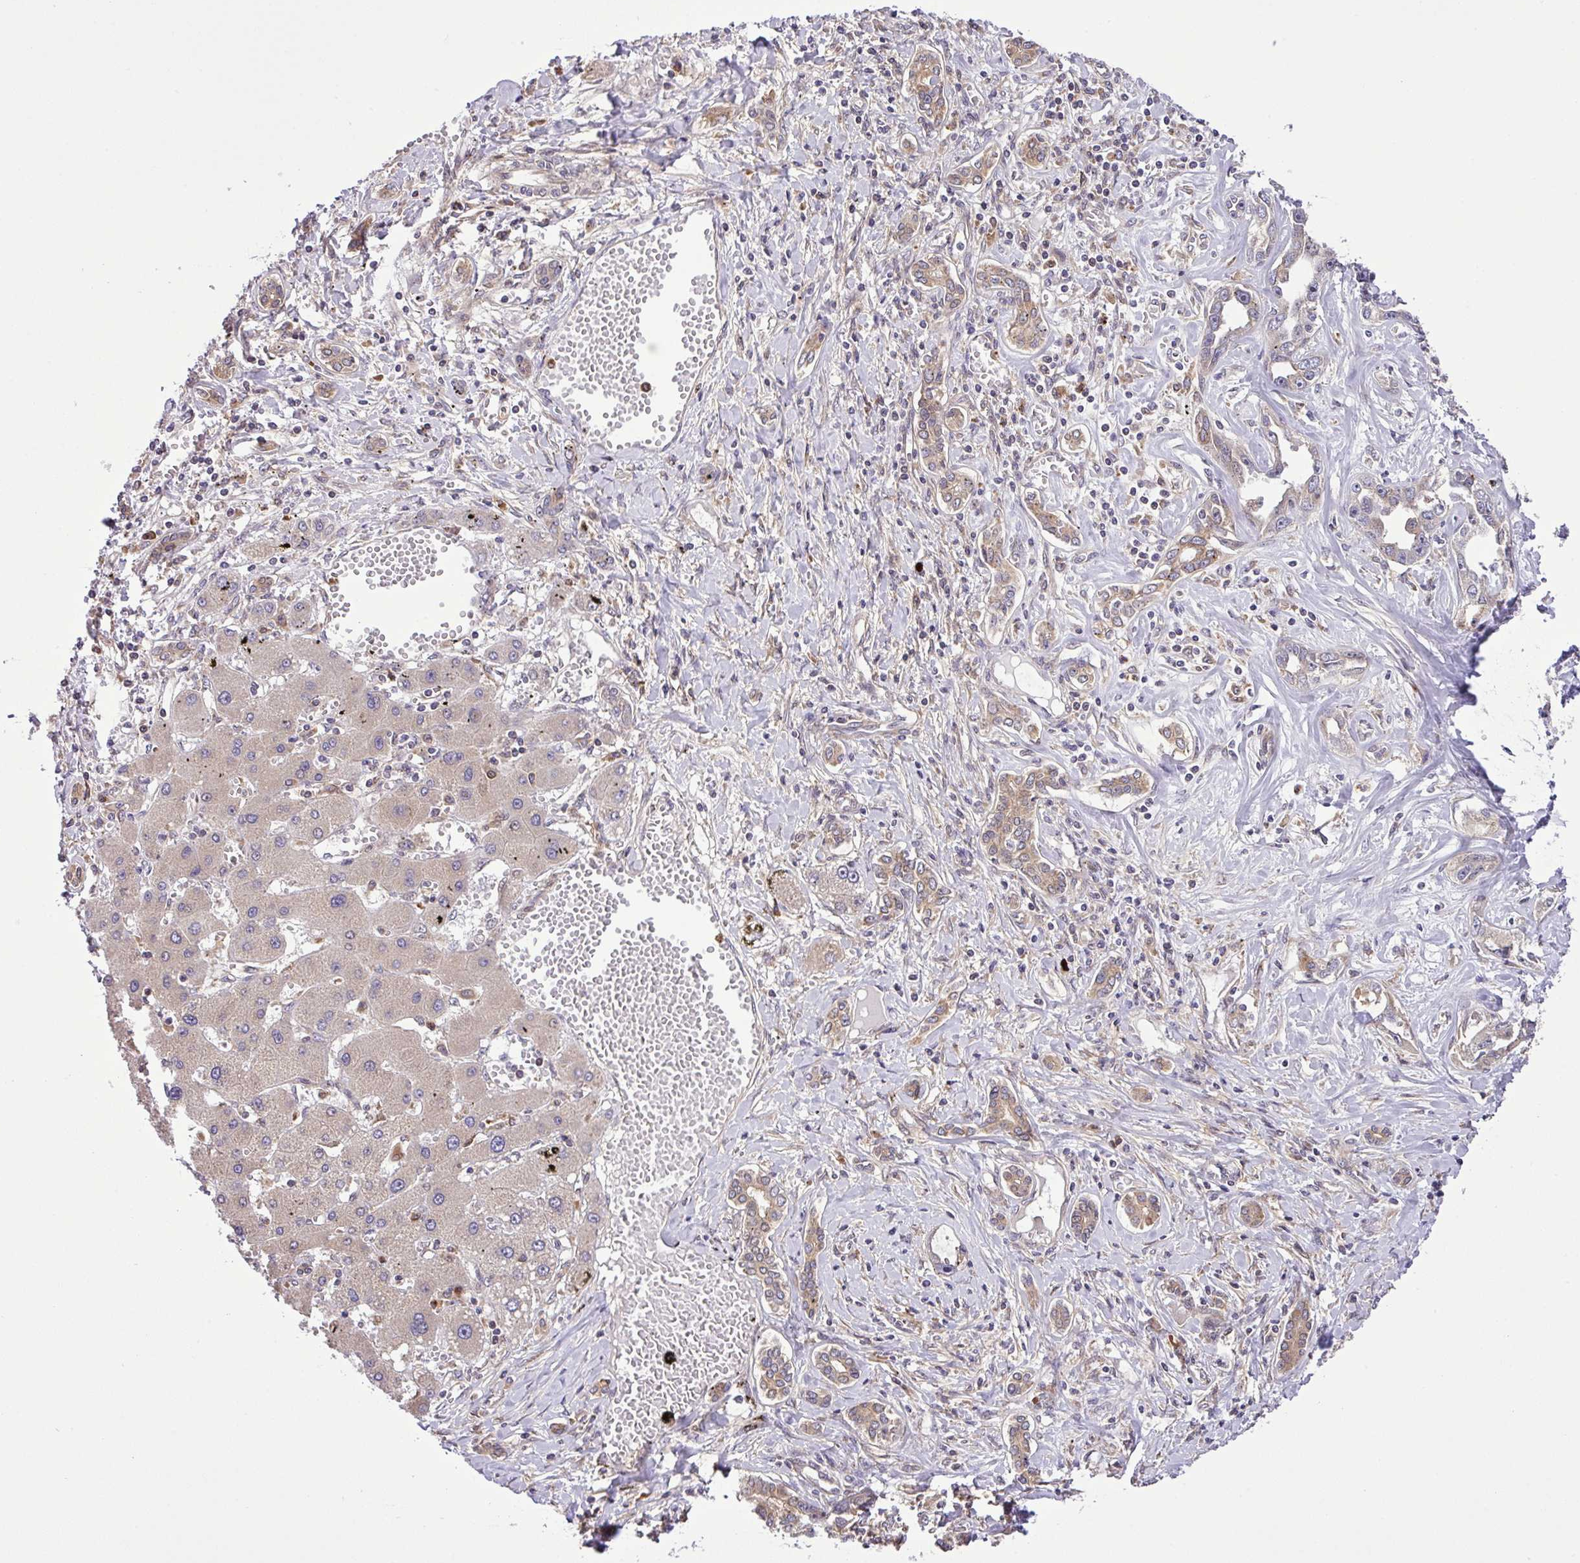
{"staining": {"intensity": "weak", "quantity": ">75%", "location": "cytoplasmic/membranous"}, "tissue": "liver cancer", "cell_type": "Tumor cells", "image_type": "cancer", "snomed": [{"axis": "morphology", "description": "Cholangiocarcinoma"}, {"axis": "topography", "description": "Liver"}], "caption": "There is low levels of weak cytoplasmic/membranous positivity in tumor cells of liver cancer (cholangiocarcinoma), as demonstrated by immunohistochemical staining (brown color).", "gene": "DLGAP4", "patient": {"sex": "male", "age": 59}}